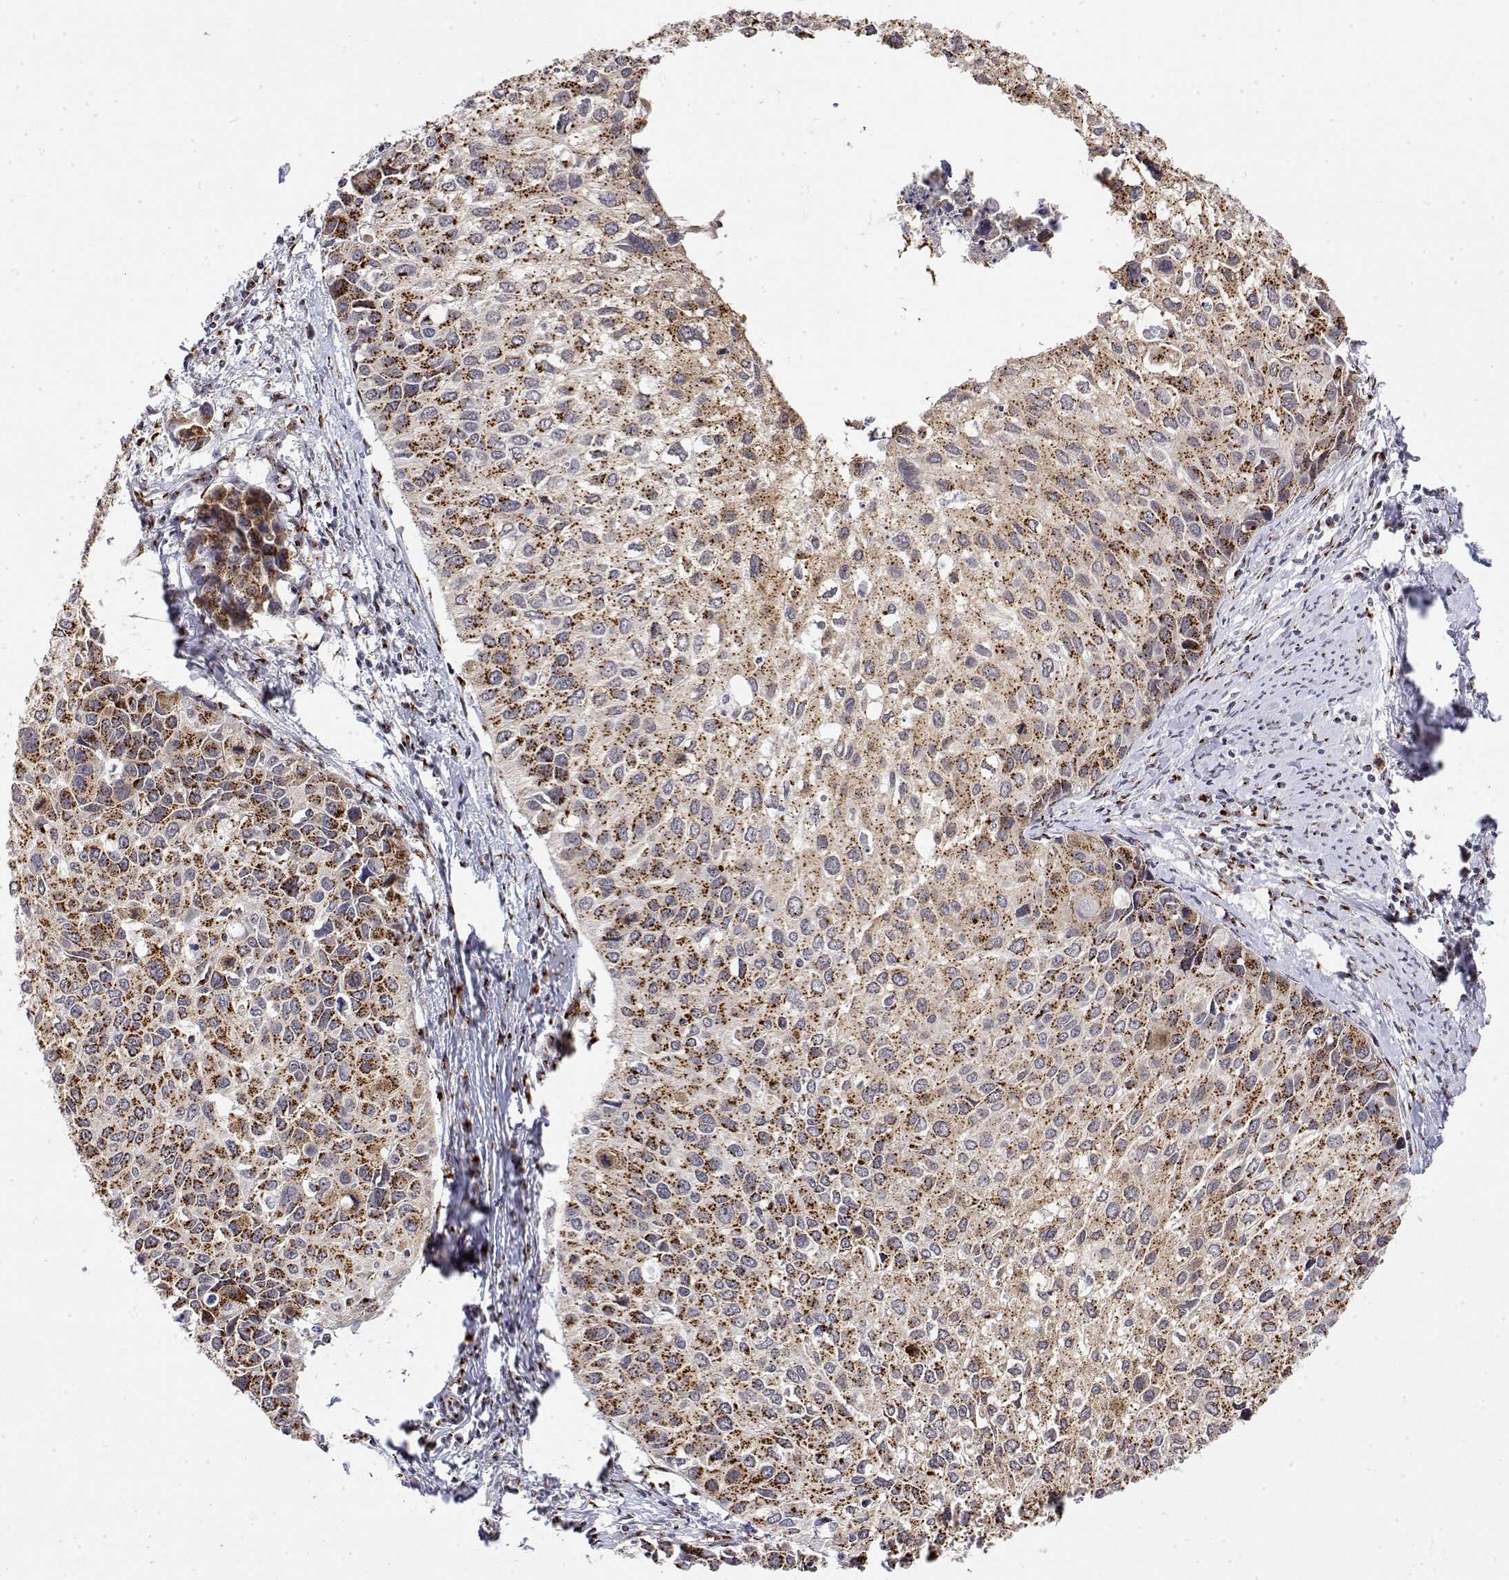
{"staining": {"intensity": "moderate", "quantity": ">75%", "location": "cytoplasmic/membranous"}, "tissue": "cervical cancer", "cell_type": "Tumor cells", "image_type": "cancer", "snomed": [{"axis": "morphology", "description": "Squamous cell carcinoma, NOS"}, {"axis": "topography", "description": "Cervix"}], "caption": "Brown immunohistochemical staining in cervical cancer demonstrates moderate cytoplasmic/membranous staining in about >75% of tumor cells.", "gene": "YIPF3", "patient": {"sex": "female", "age": 50}}